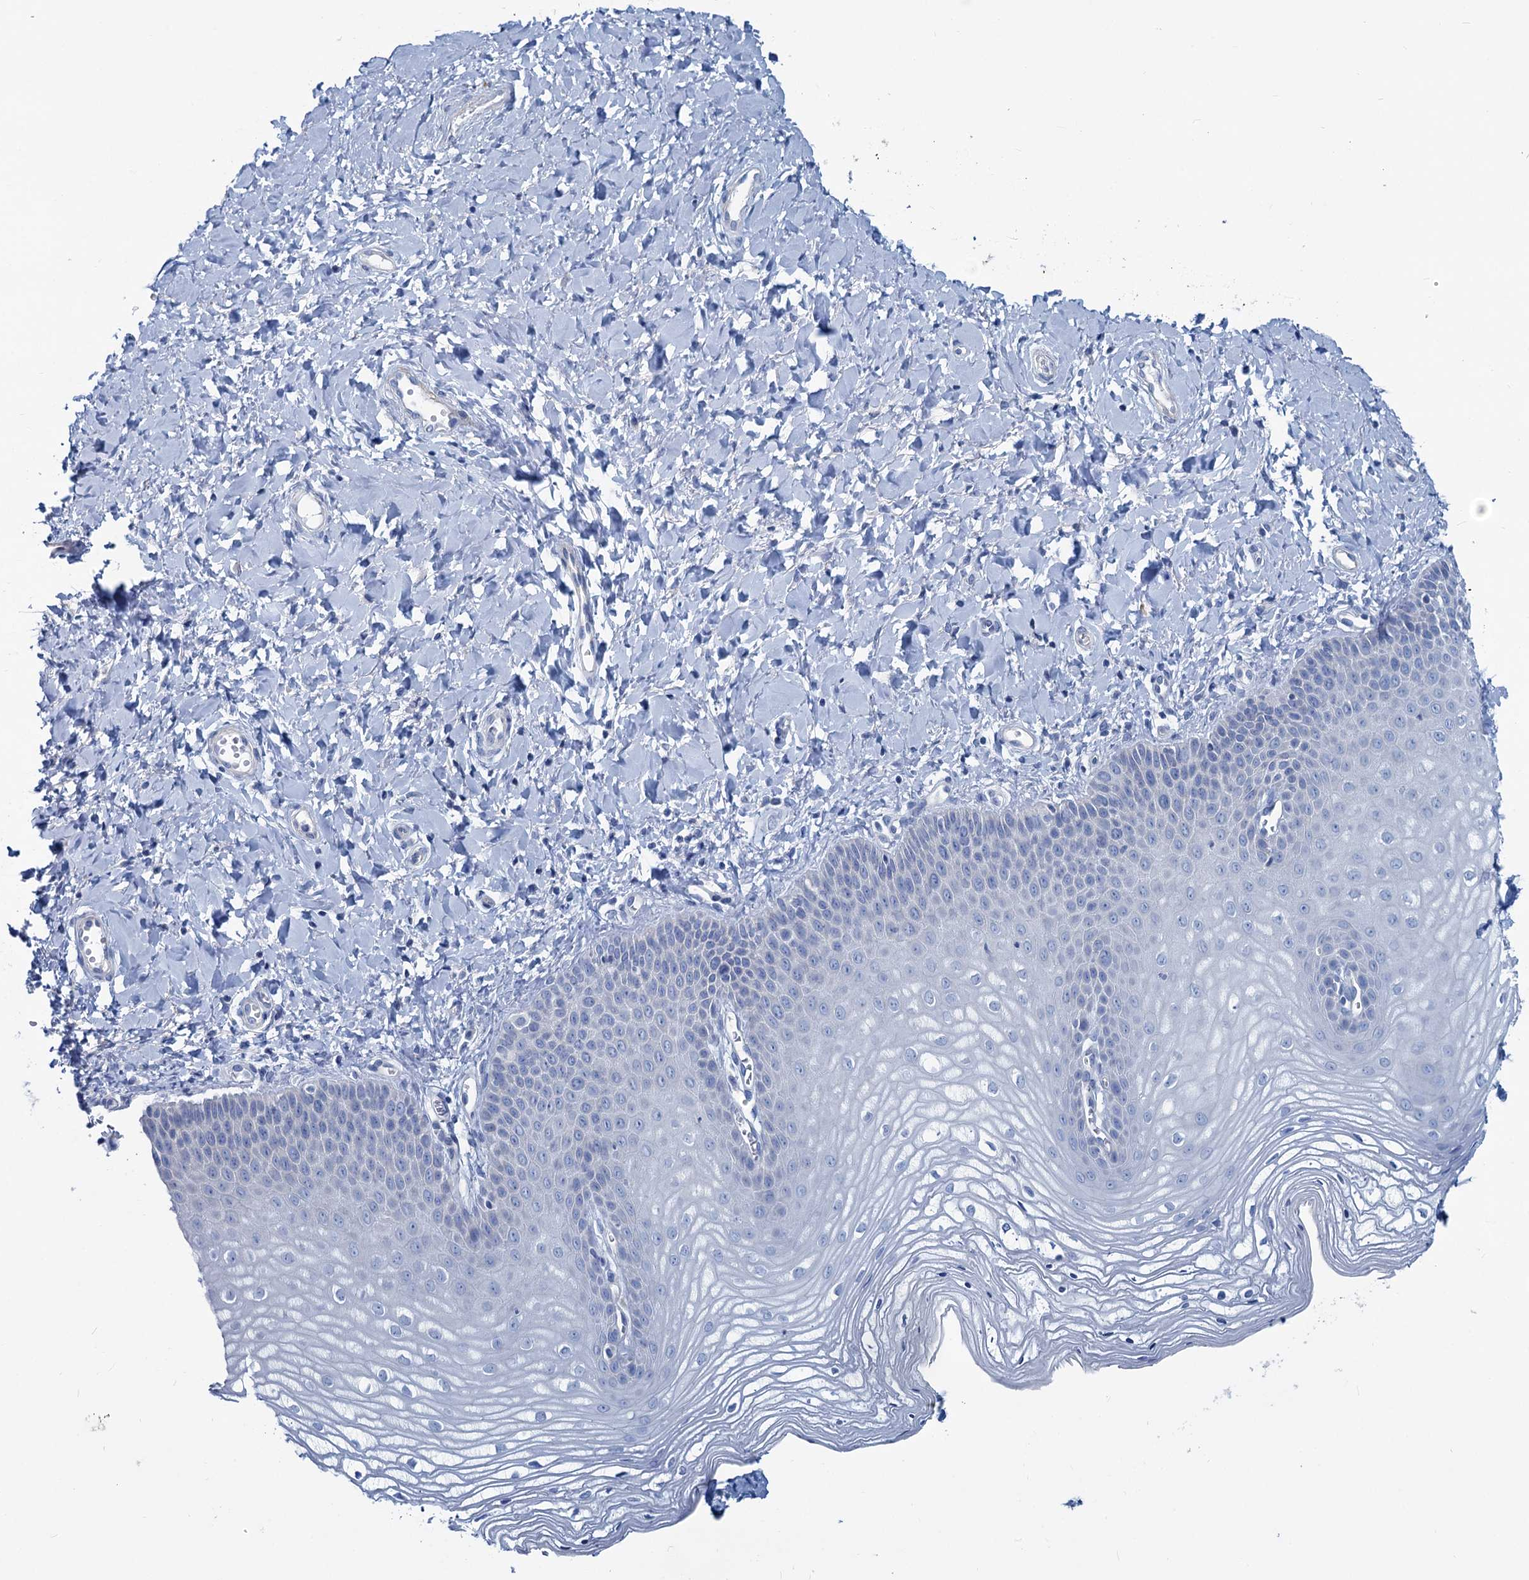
{"staining": {"intensity": "negative", "quantity": "none", "location": "none"}, "tissue": "vagina", "cell_type": "Squamous epithelial cells", "image_type": "normal", "snomed": [{"axis": "morphology", "description": "Normal tissue, NOS"}, {"axis": "topography", "description": "Vagina"}, {"axis": "topography", "description": "Cervix"}], "caption": "Immunohistochemistry of benign vagina demonstrates no staining in squamous epithelial cells.", "gene": "SLC1A3", "patient": {"sex": "female", "age": 40}}